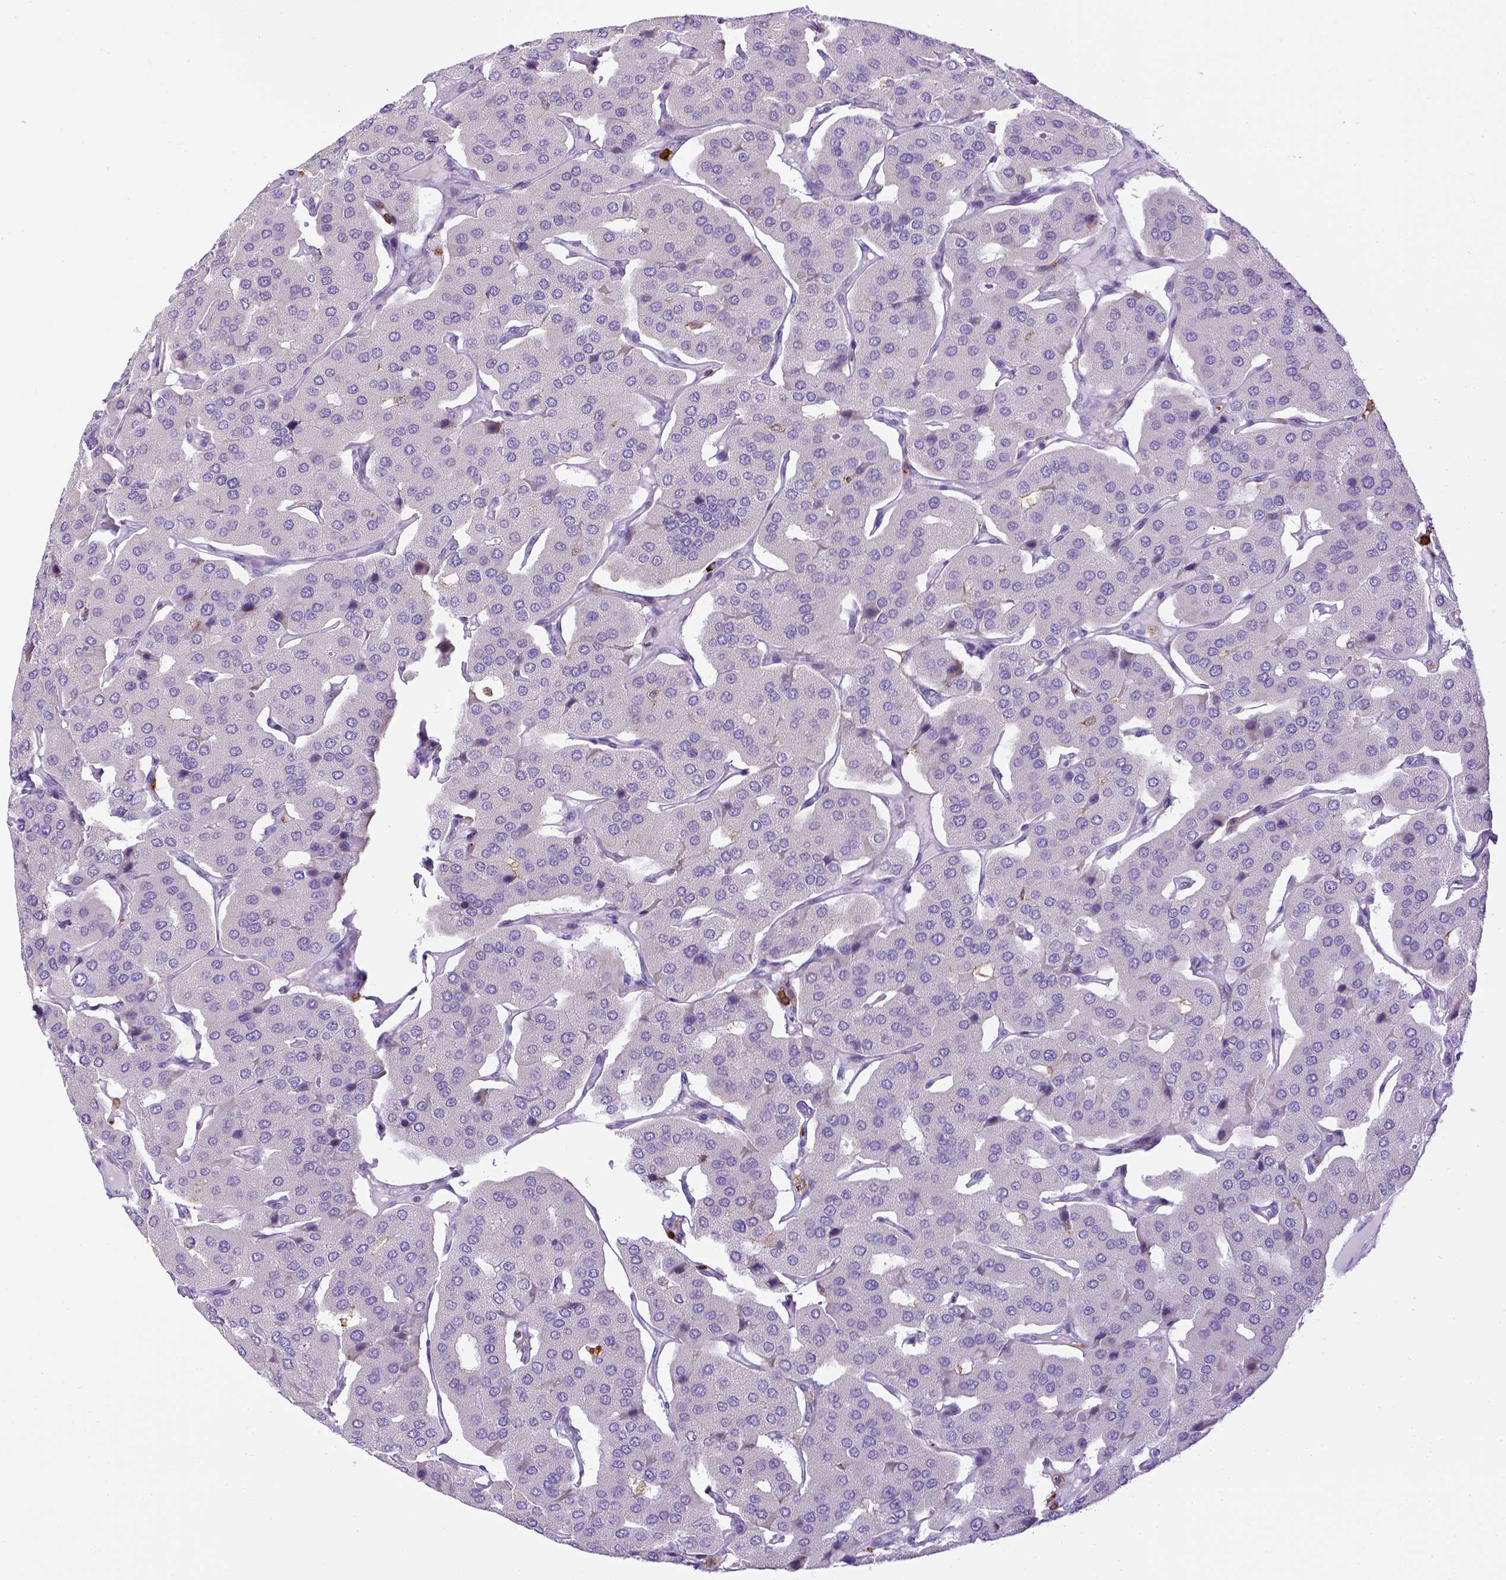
{"staining": {"intensity": "negative", "quantity": "none", "location": "none"}, "tissue": "parathyroid gland", "cell_type": "Glandular cells", "image_type": "normal", "snomed": [{"axis": "morphology", "description": "Normal tissue, NOS"}, {"axis": "morphology", "description": "Adenoma, NOS"}, {"axis": "topography", "description": "Parathyroid gland"}], "caption": "This is a photomicrograph of IHC staining of unremarkable parathyroid gland, which shows no positivity in glandular cells.", "gene": "ITGAM", "patient": {"sex": "female", "age": 86}}